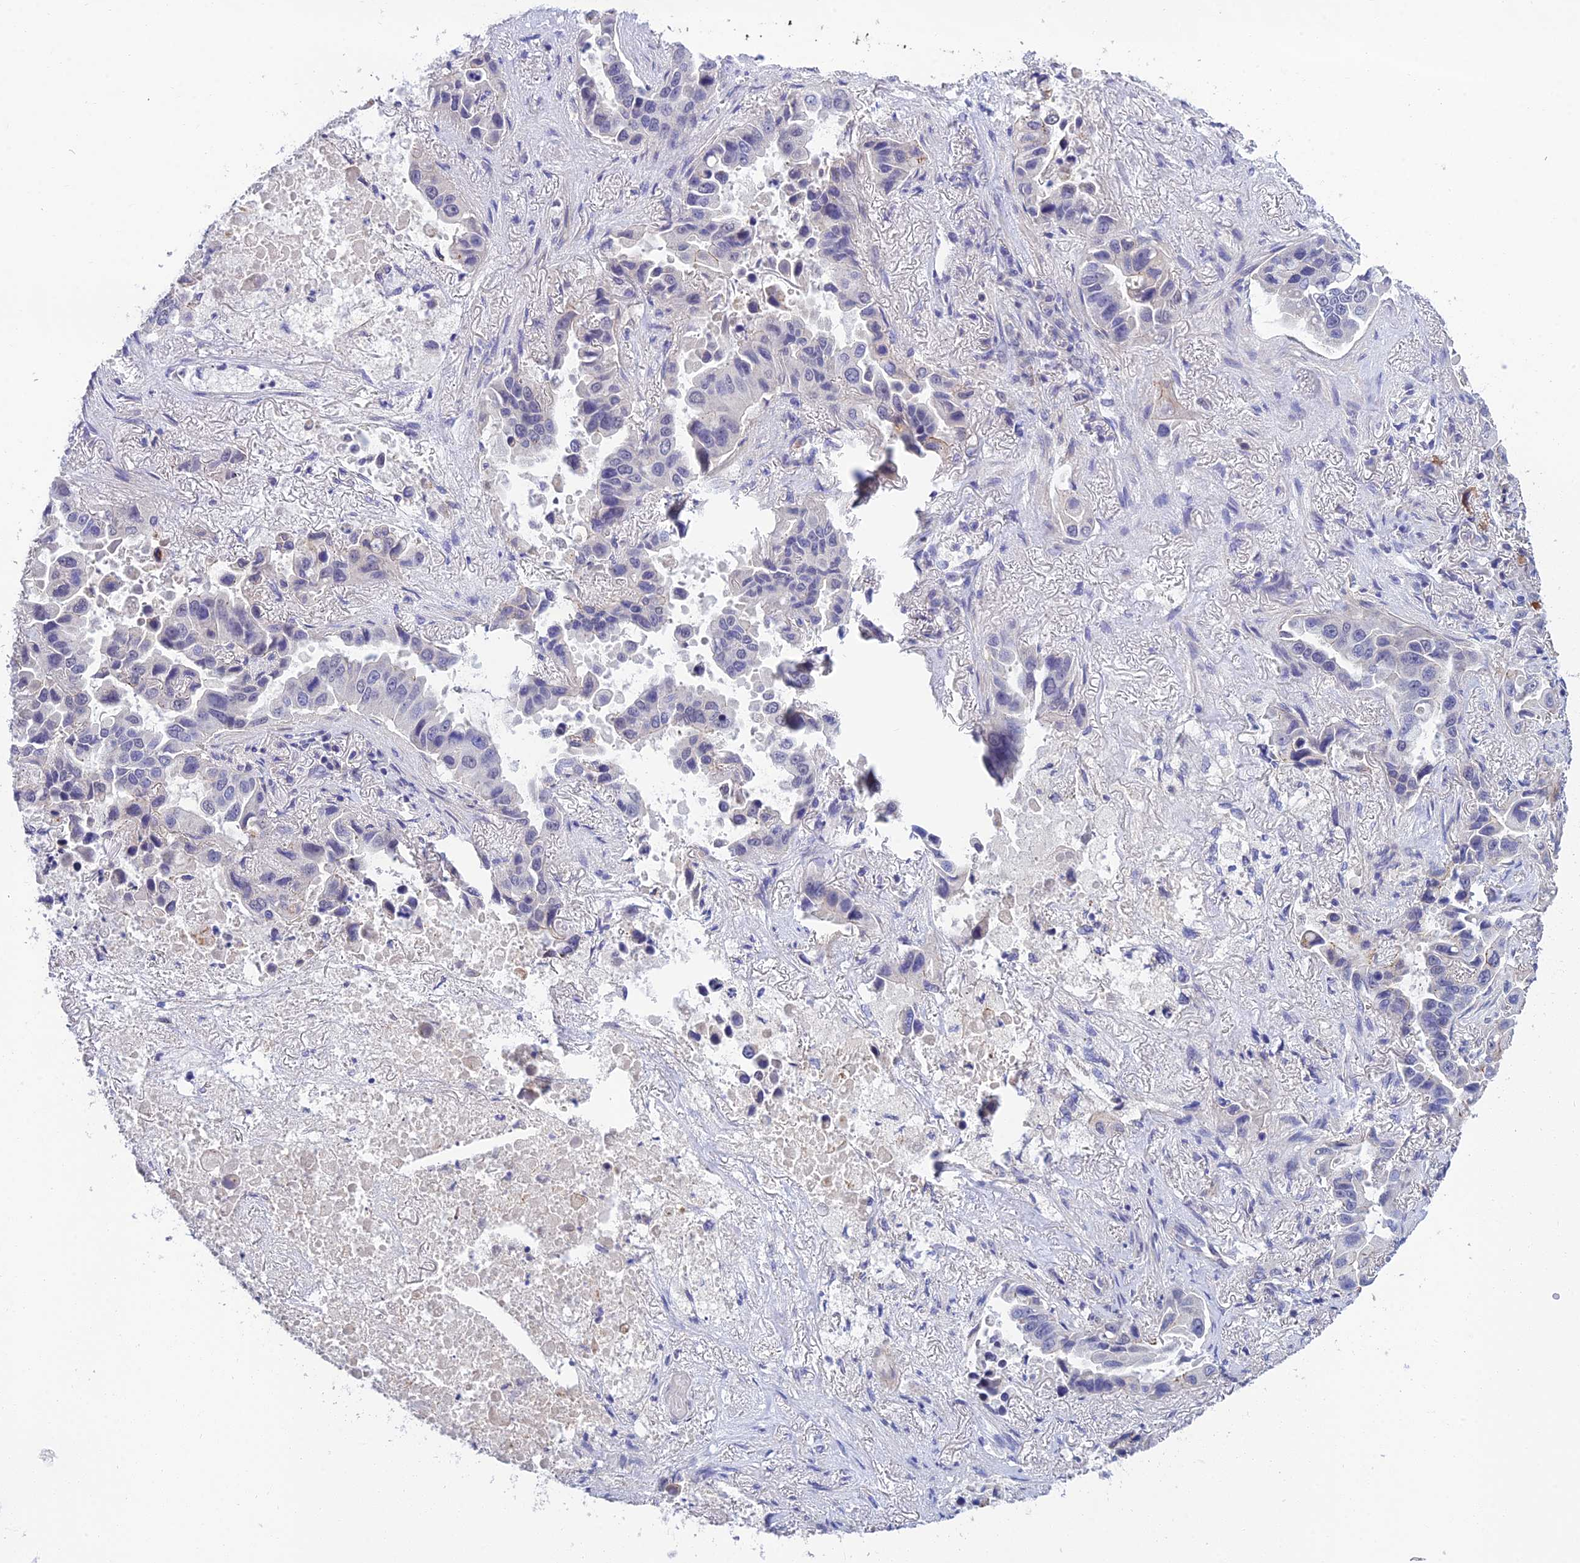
{"staining": {"intensity": "negative", "quantity": "none", "location": "none"}, "tissue": "lung cancer", "cell_type": "Tumor cells", "image_type": "cancer", "snomed": [{"axis": "morphology", "description": "Adenocarcinoma, NOS"}, {"axis": "topography", "description": "Lung"}], "caption": "Tumor cells are negative for brown protein staining in lung adenocarcinoma. (Stains: DAB immunohistochemistry (IHC) with hematoxylin counter stain, Microscopy: brightfield microscopy at high magnification).", "gene": "HOXB1", "patient": {"sex": "male", "age": 64}}